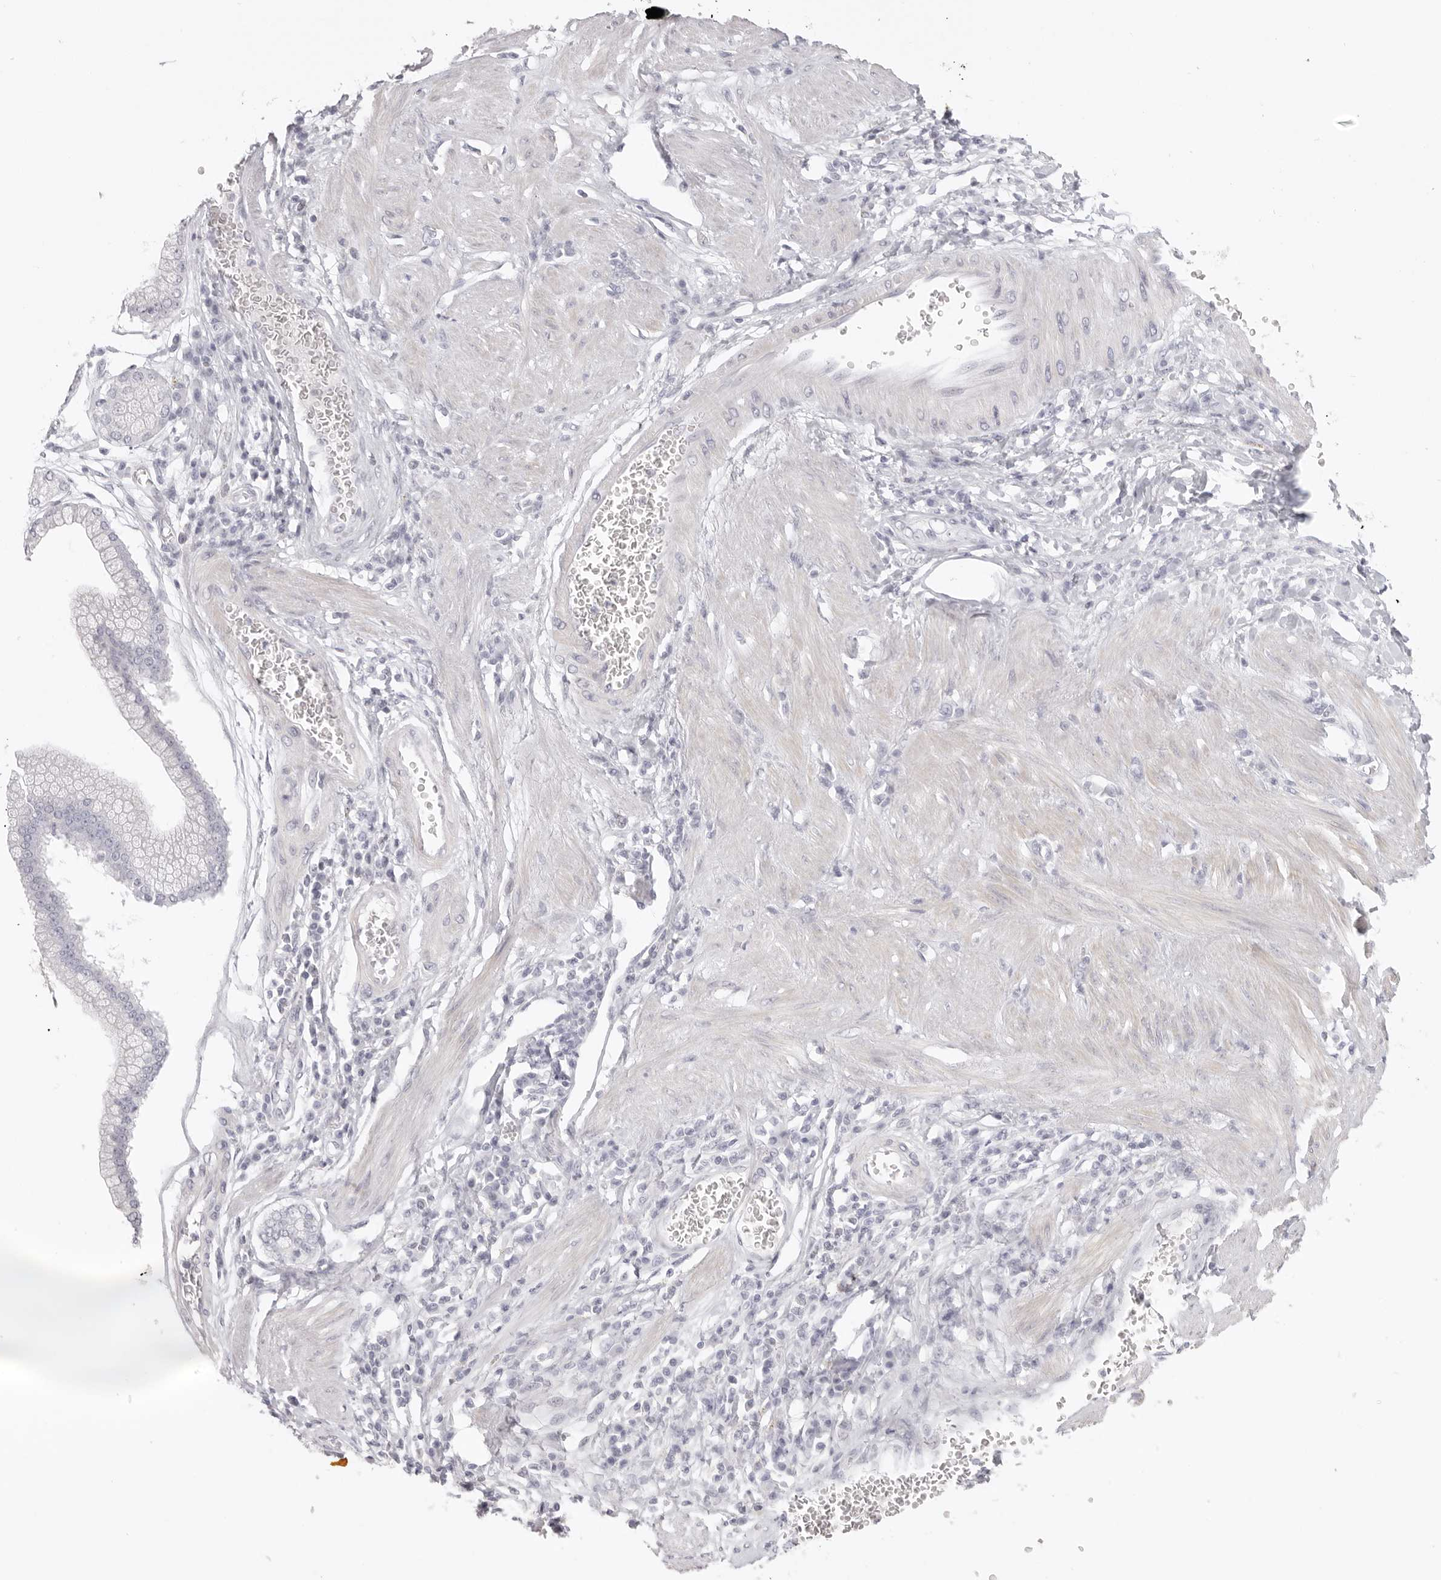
{"staining": {"intensity": "negative", "quantity": "none", "location": "none"}, "tissue": "stomach cancer", "cell_type": "Tumor cells", "image_type": "cancer", "snomed": [{"axis": "morphology", "description": "Adenocarcinoma, NOS"}, {"axis": "topography", "description": "Stomach"}], "caption": "Photomicrograph shows no significant protein positivity in tumor cells of stomach cancer (adenocarcinoma).", "gene": "RXFP1", "patient": {"sex": "male", "age": 59}}